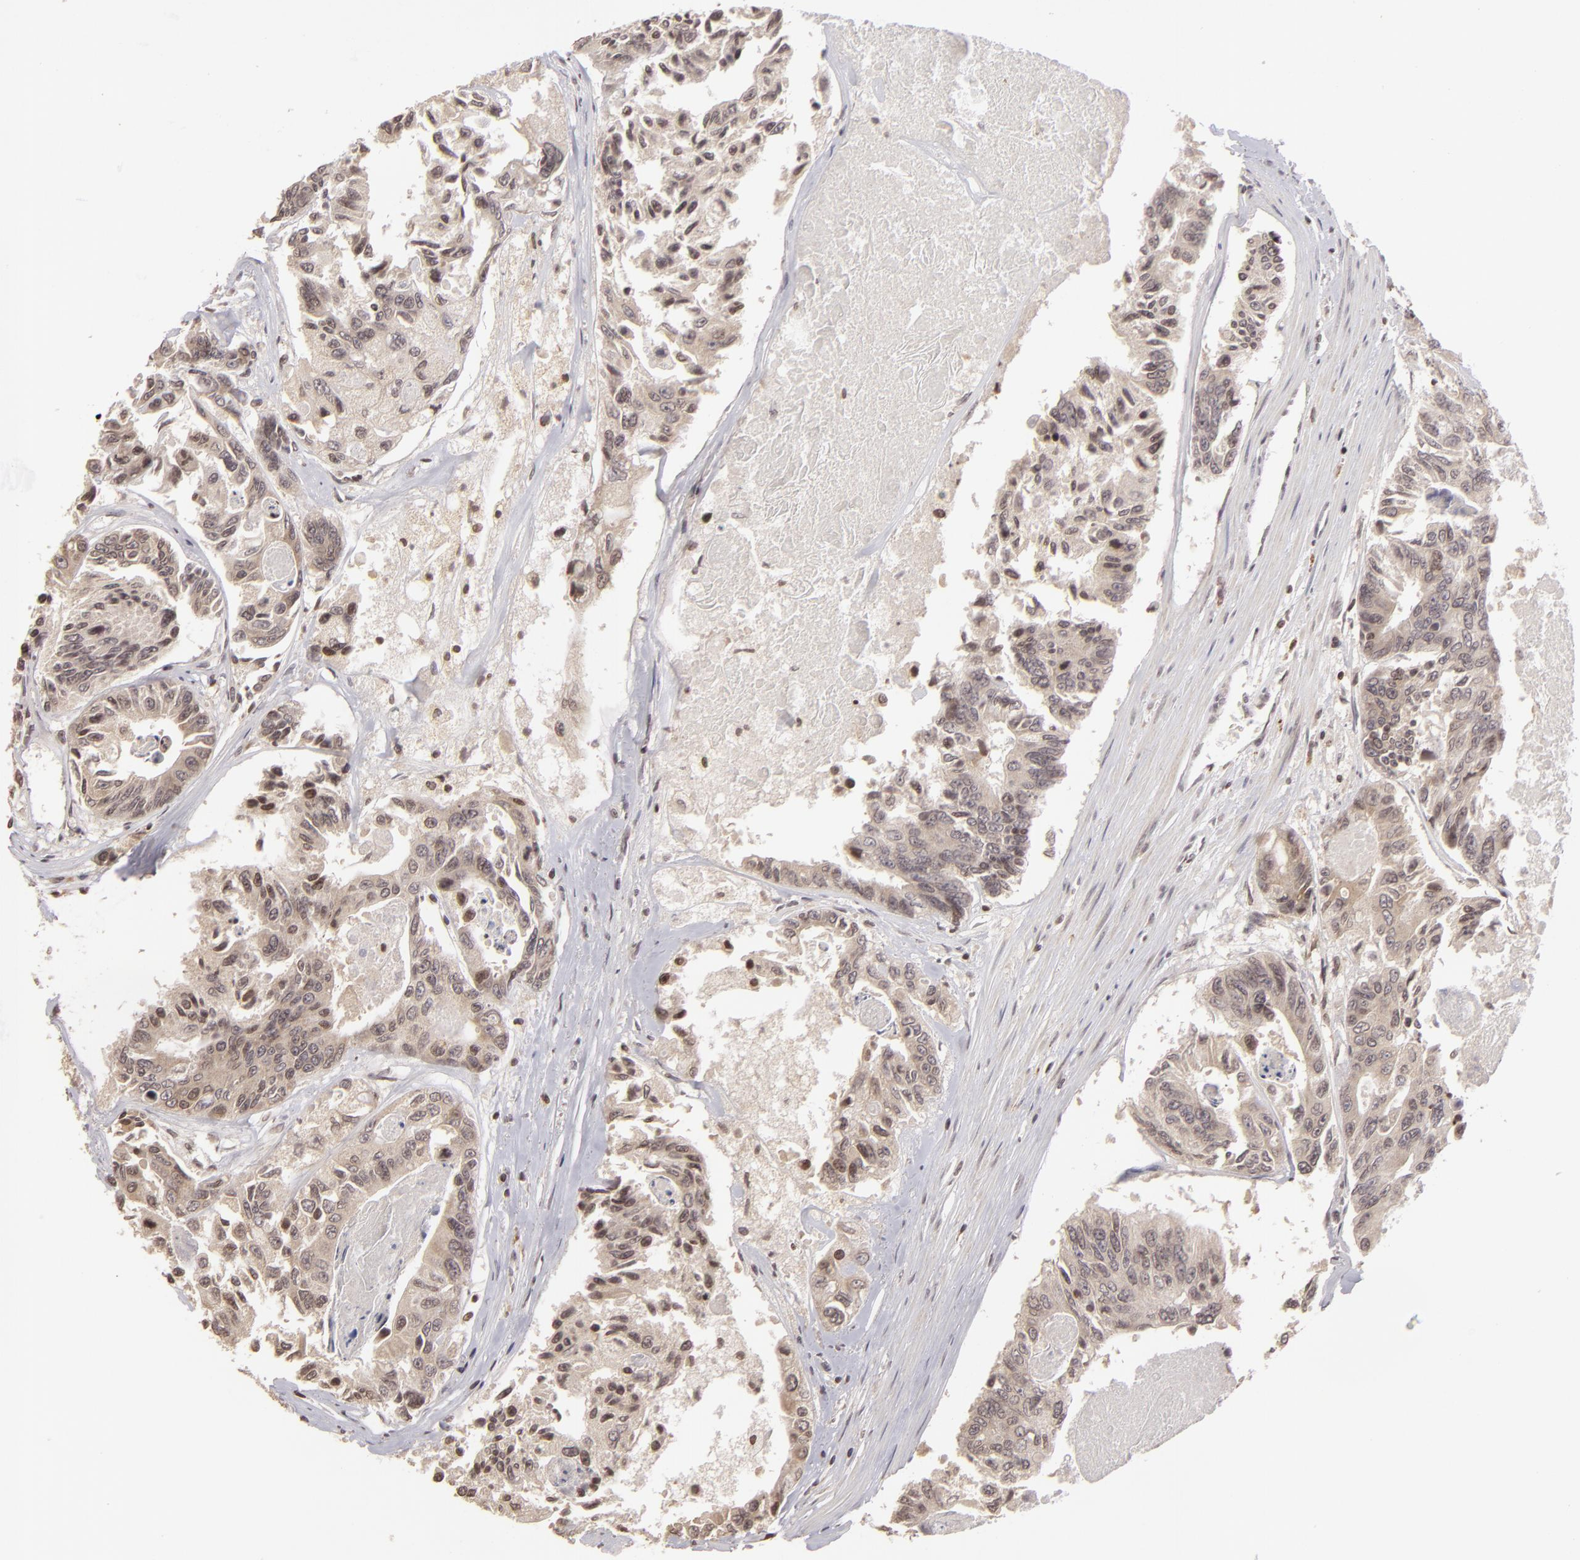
{"staining": {"intensity": "negative", "quantity": "none", "location": "none"}, "tissue": "colorectal cancer", "cell_type": "Tumor cells", "image_type": "cancer", "snomed": [{"axis": "morphology", "description": "Adenocarcinoma, NOS"}, {"axis": "topography", "description": "Colon"}], "caption": "Immunohistochemistry (IHC) of human adenocarcinoma (colorectal) exhibits no staining in tumor cells. (DAB immunohistochemistry (IHC) visualized using brightfield microscopy, high magnification).", "gene": "AKAP6", "patient": {"sex": "female", "age": 86}}